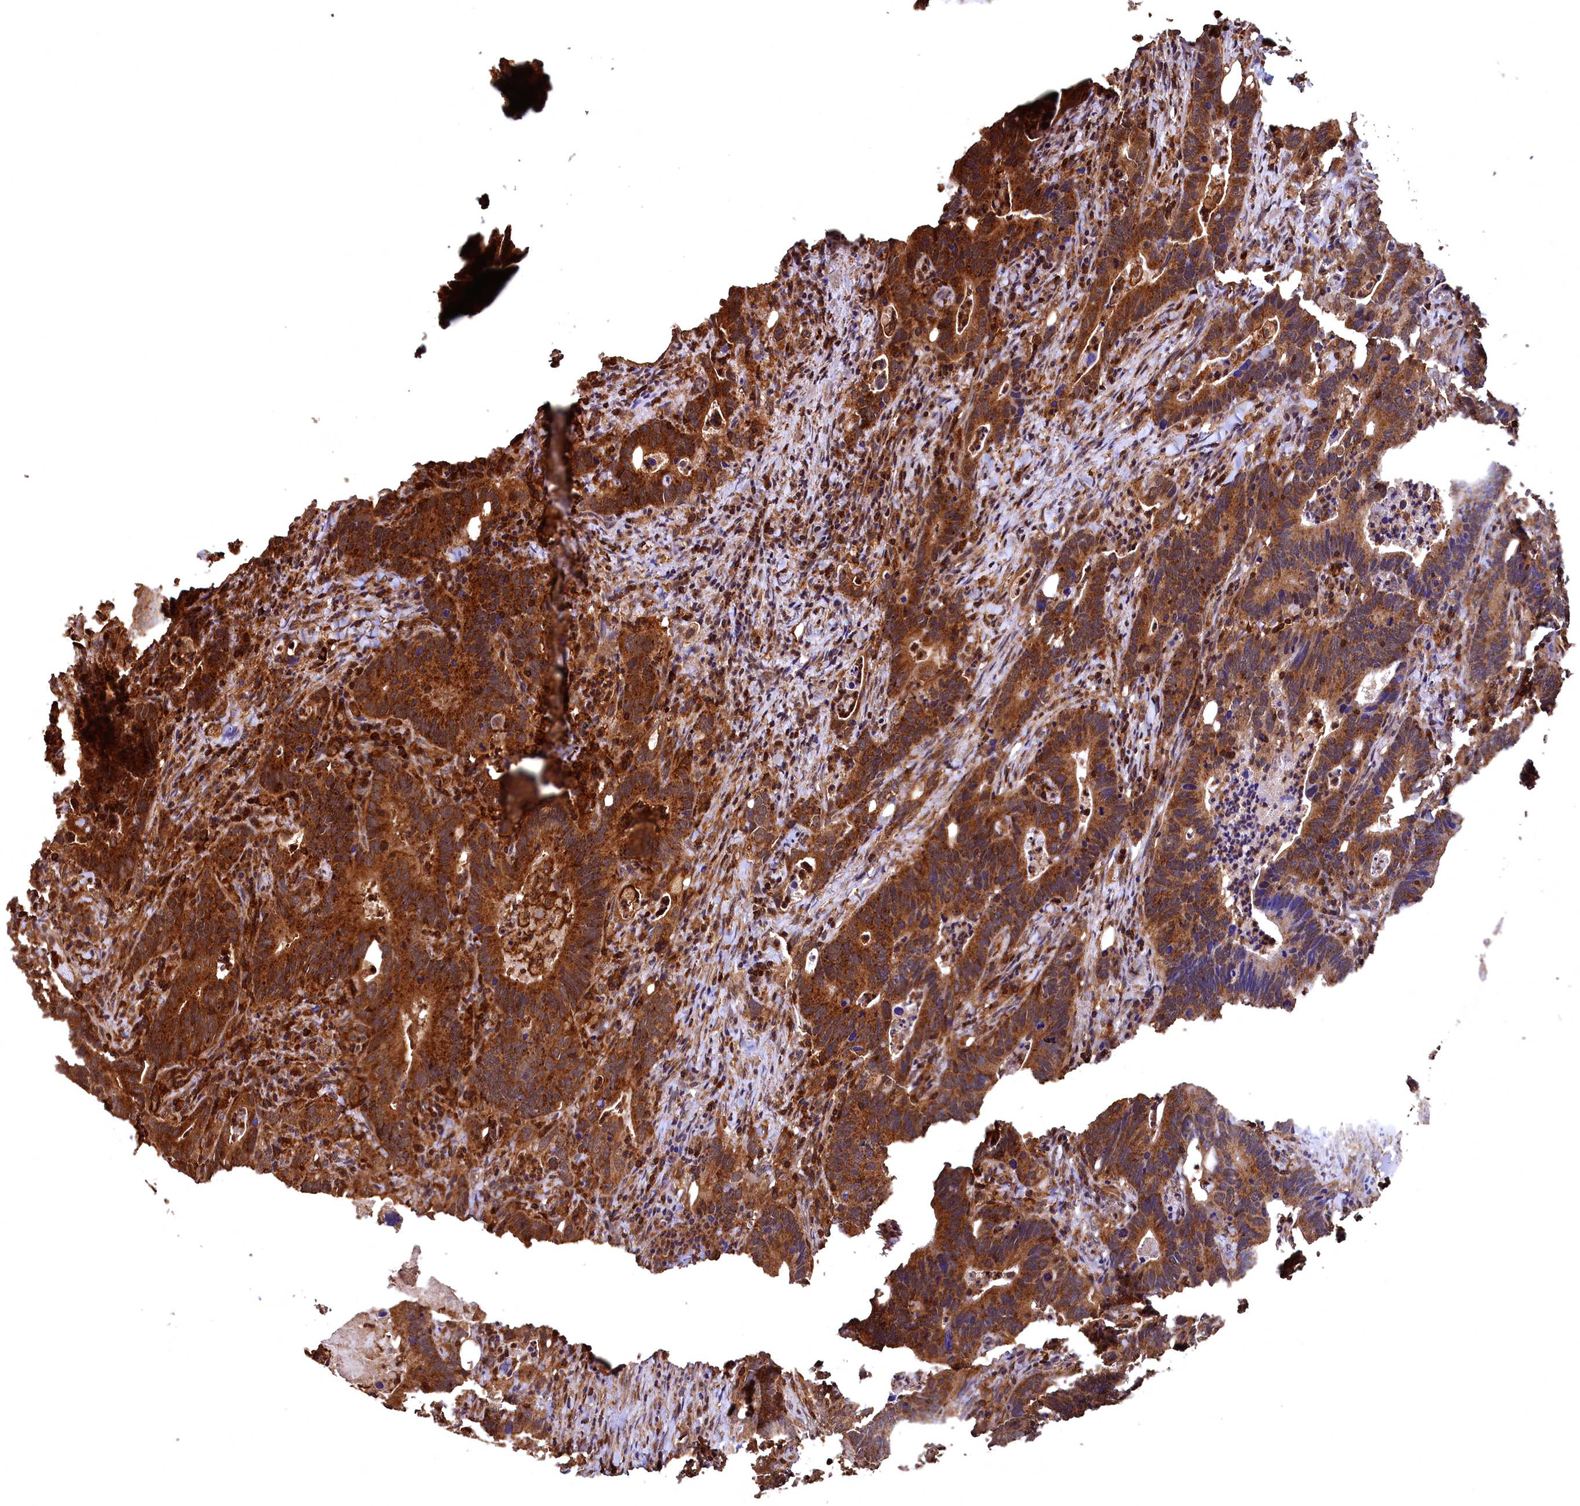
{"staining": {"intensity": "strong", "quantity": ">75%", "location": "cytoplasmic/membranous"}, "tissue": "colorectal cancer", "cell_type": "Tumor cells", "image_type": "cancer", "snomed": [{"axis": "morphology", "description": "Adenocarcinoma, NOS"}, {"axis": "topography", "description": "Colon"}], "caption": "Adenocarcinoma (colorectal) tissue displays strong cytoplasmic/membranous positivity in about >75% of tumor cells, visualized by immunohistochemistry. (DAB (3,3'-diaminobenzidine) IHC with brightfield microscopy, high magnification).", "gene": "STUB1", "patient": {"sex": "female", "age": 75}}